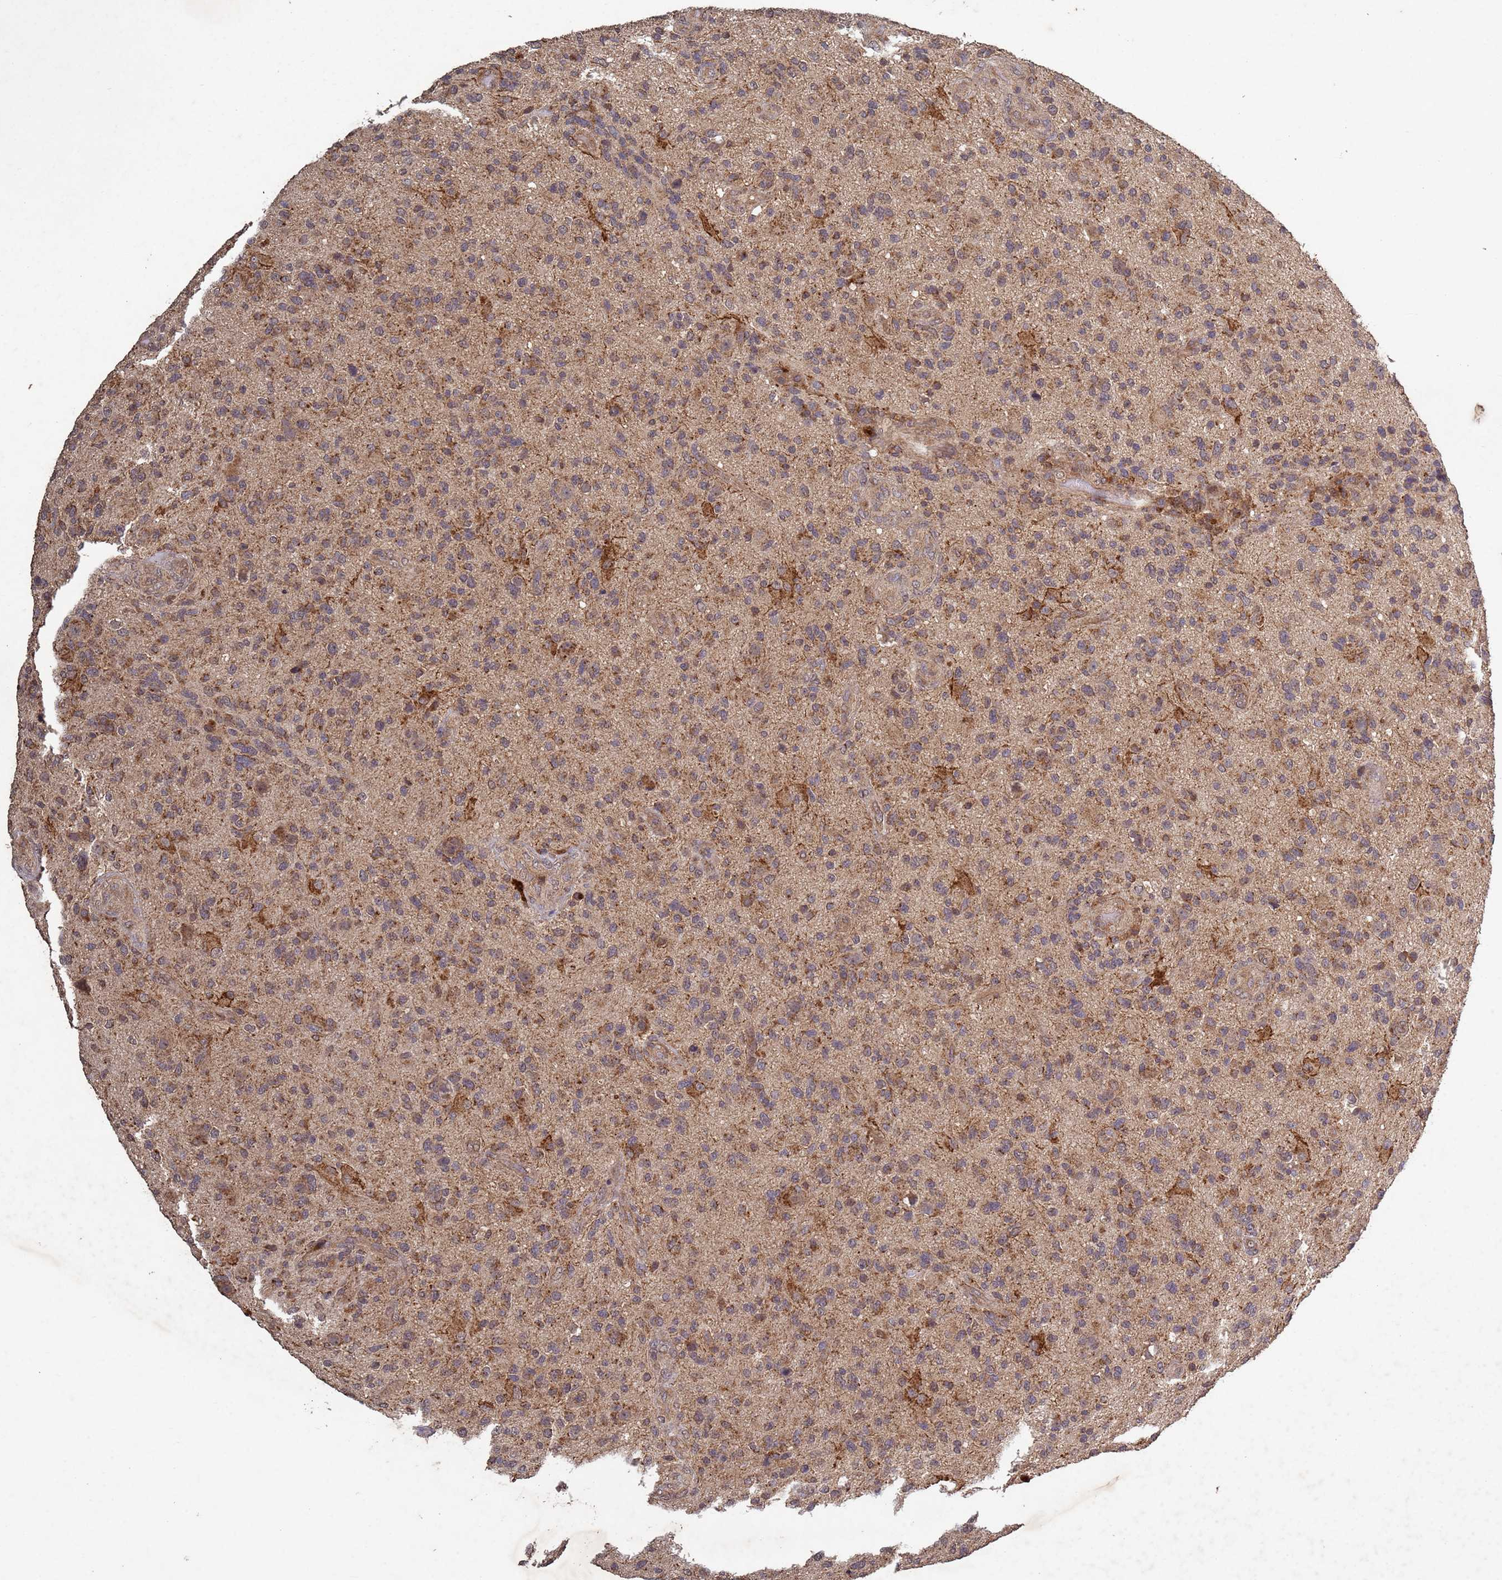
{"staining": {"intensity": "moderate", "quantity": ">75%", "location": "cytoplasmic/membranous"}, "tissue": "glioma", "cell_type": "Tumor cells", "image_type": "cancer", "snomed": [{"axis": "morphology", "description": "Glioma, malignant, High grade"}, {"axis": "topography", "description": "Brain"}], "caption": "A high-resolution image shows immunohistochemistry staining of high-grade glioma (malignant), which reveals moderate cytoplasmic/membranous staining in approximately >75% of tumor cells. Using DAB (3,3'-diaminobenzidine) (brown) and hematoxylin (blue) stains, captured at high magnification using brightfield microscopy.", "gene": "FASTKD1", "patient": {"sex": "male", "age": 47}}